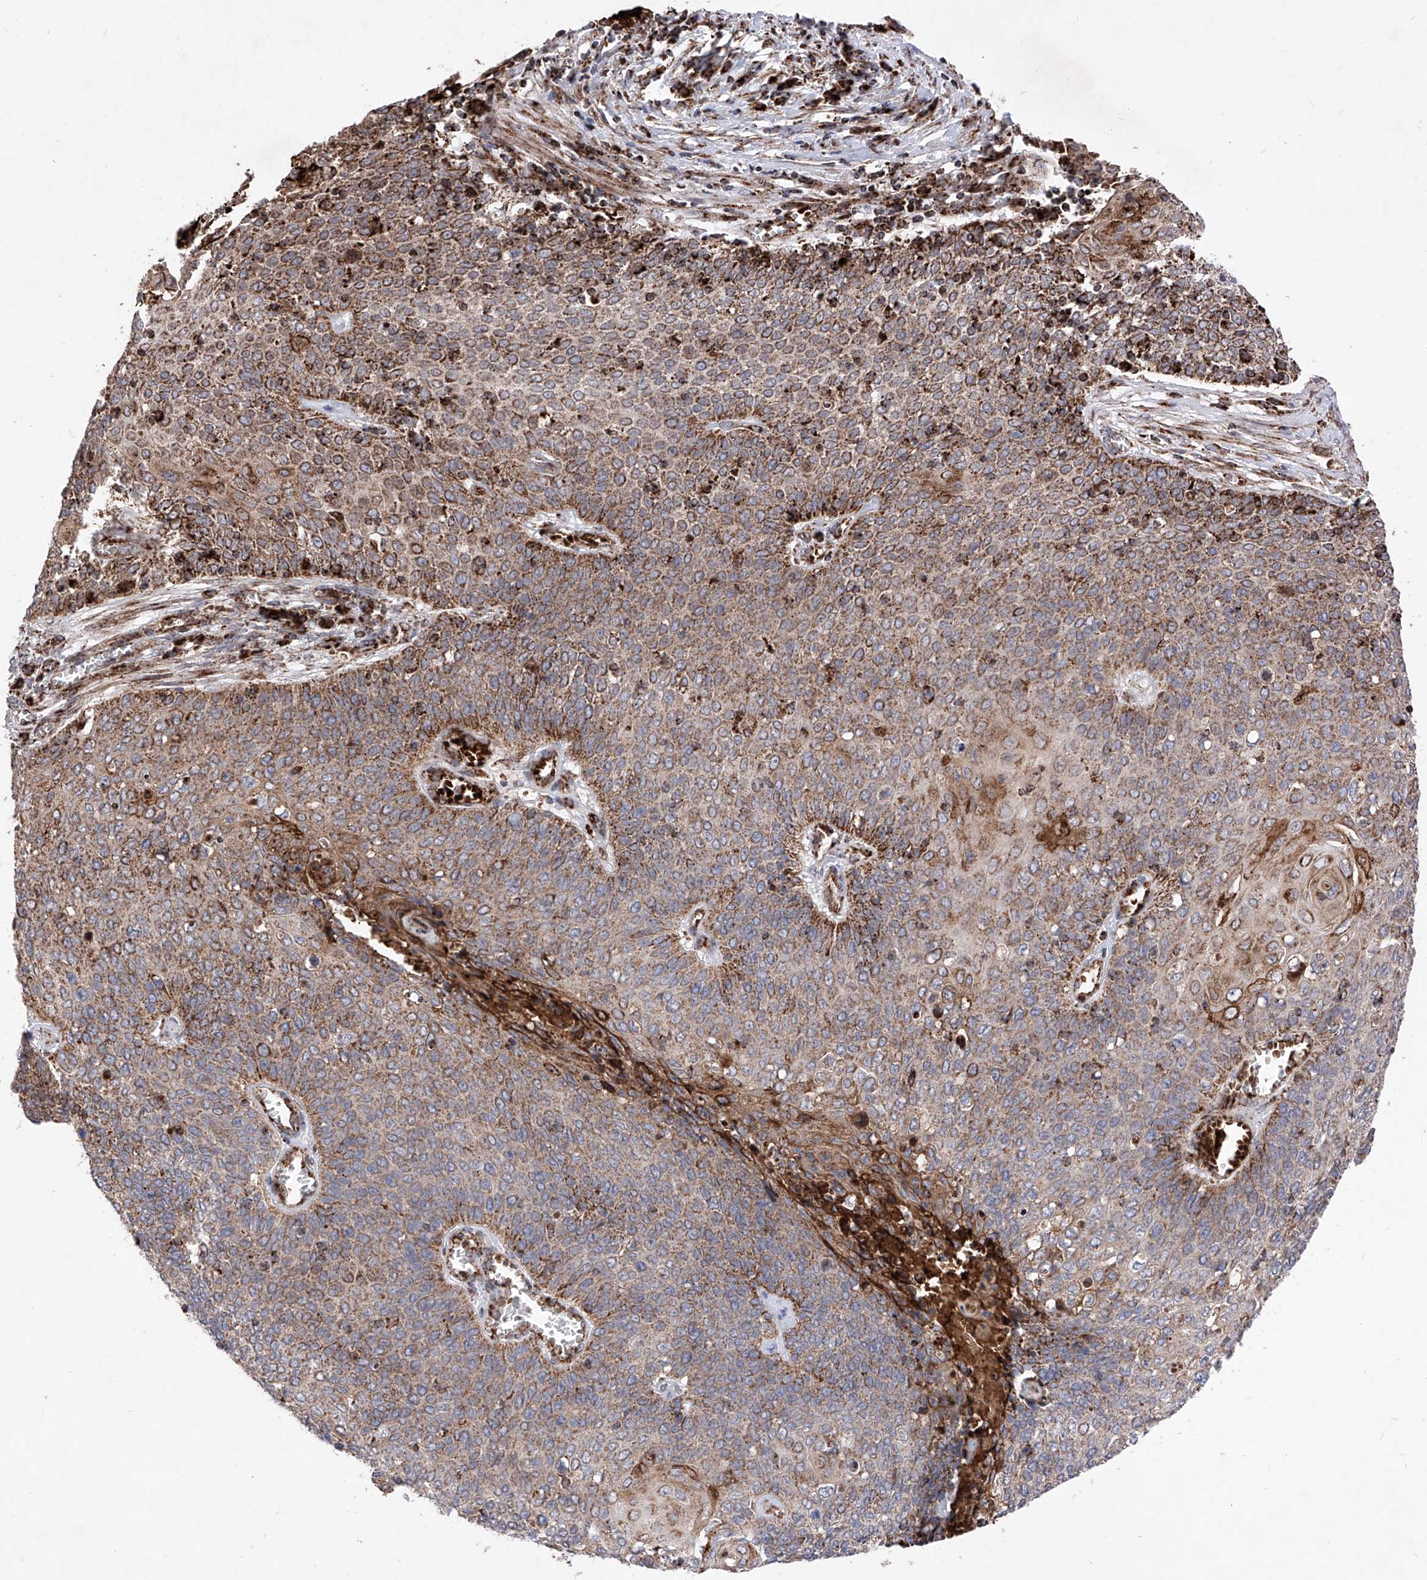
{"staining": {"intensity": "moderate", "quantity": ">75%", "location": "cytoplasmic/membranous"}, "tissue": "cervical cancer", "cell_type": "Tumor cells", "image_type": "cancer", "snomed": [{"axis": "morphology", "description": "Squamous cell carcinoma, NOS"}, {"axis": "topography", "description": "Cervix"}], "caption": "Brown immunohistochemical staining in human cervical squamous cell carcinoma reveals moderate cytoplasmic/membranous expression in about >75% of tumor cells.", "gene": "SEMA6A", "patient": {"sex": "female", "age": 39}}